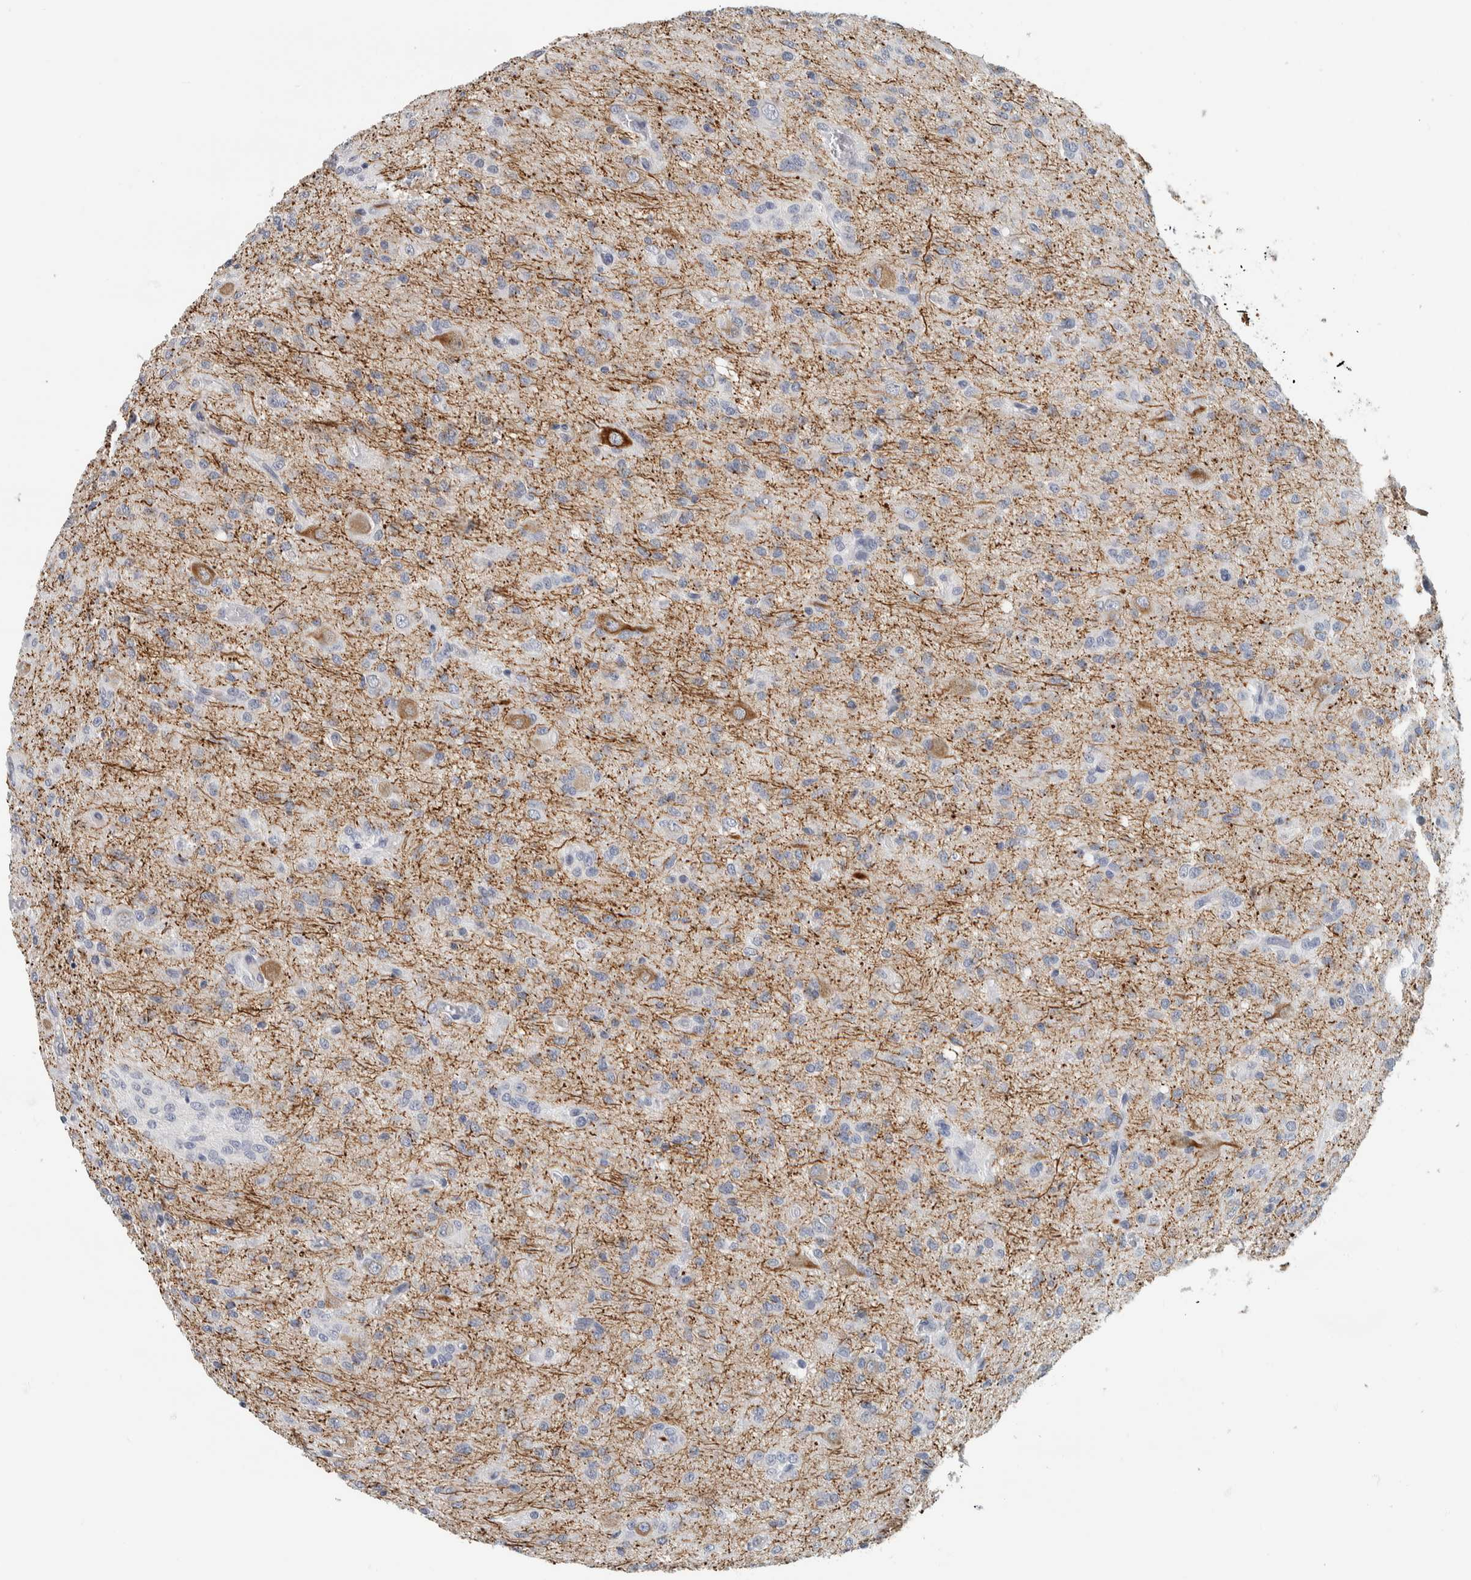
{"staining": {"intensity": "negative", "quantity": "none", "location": "none"}, "tissue": "glioma", "cell_type": "Tumor cells", "image_type": "cancer", "snomed": [{"axis": "morphology", "description": "Glioma, malignant, High grade"}, {"axis": "topography", "description": "Brain"}], "caption": "This is an IHC photomicrograph of human glioma. There is no expression in tumor cells.", "gene": "NEFM", "patient": {"sex": "female", "age": 59}}